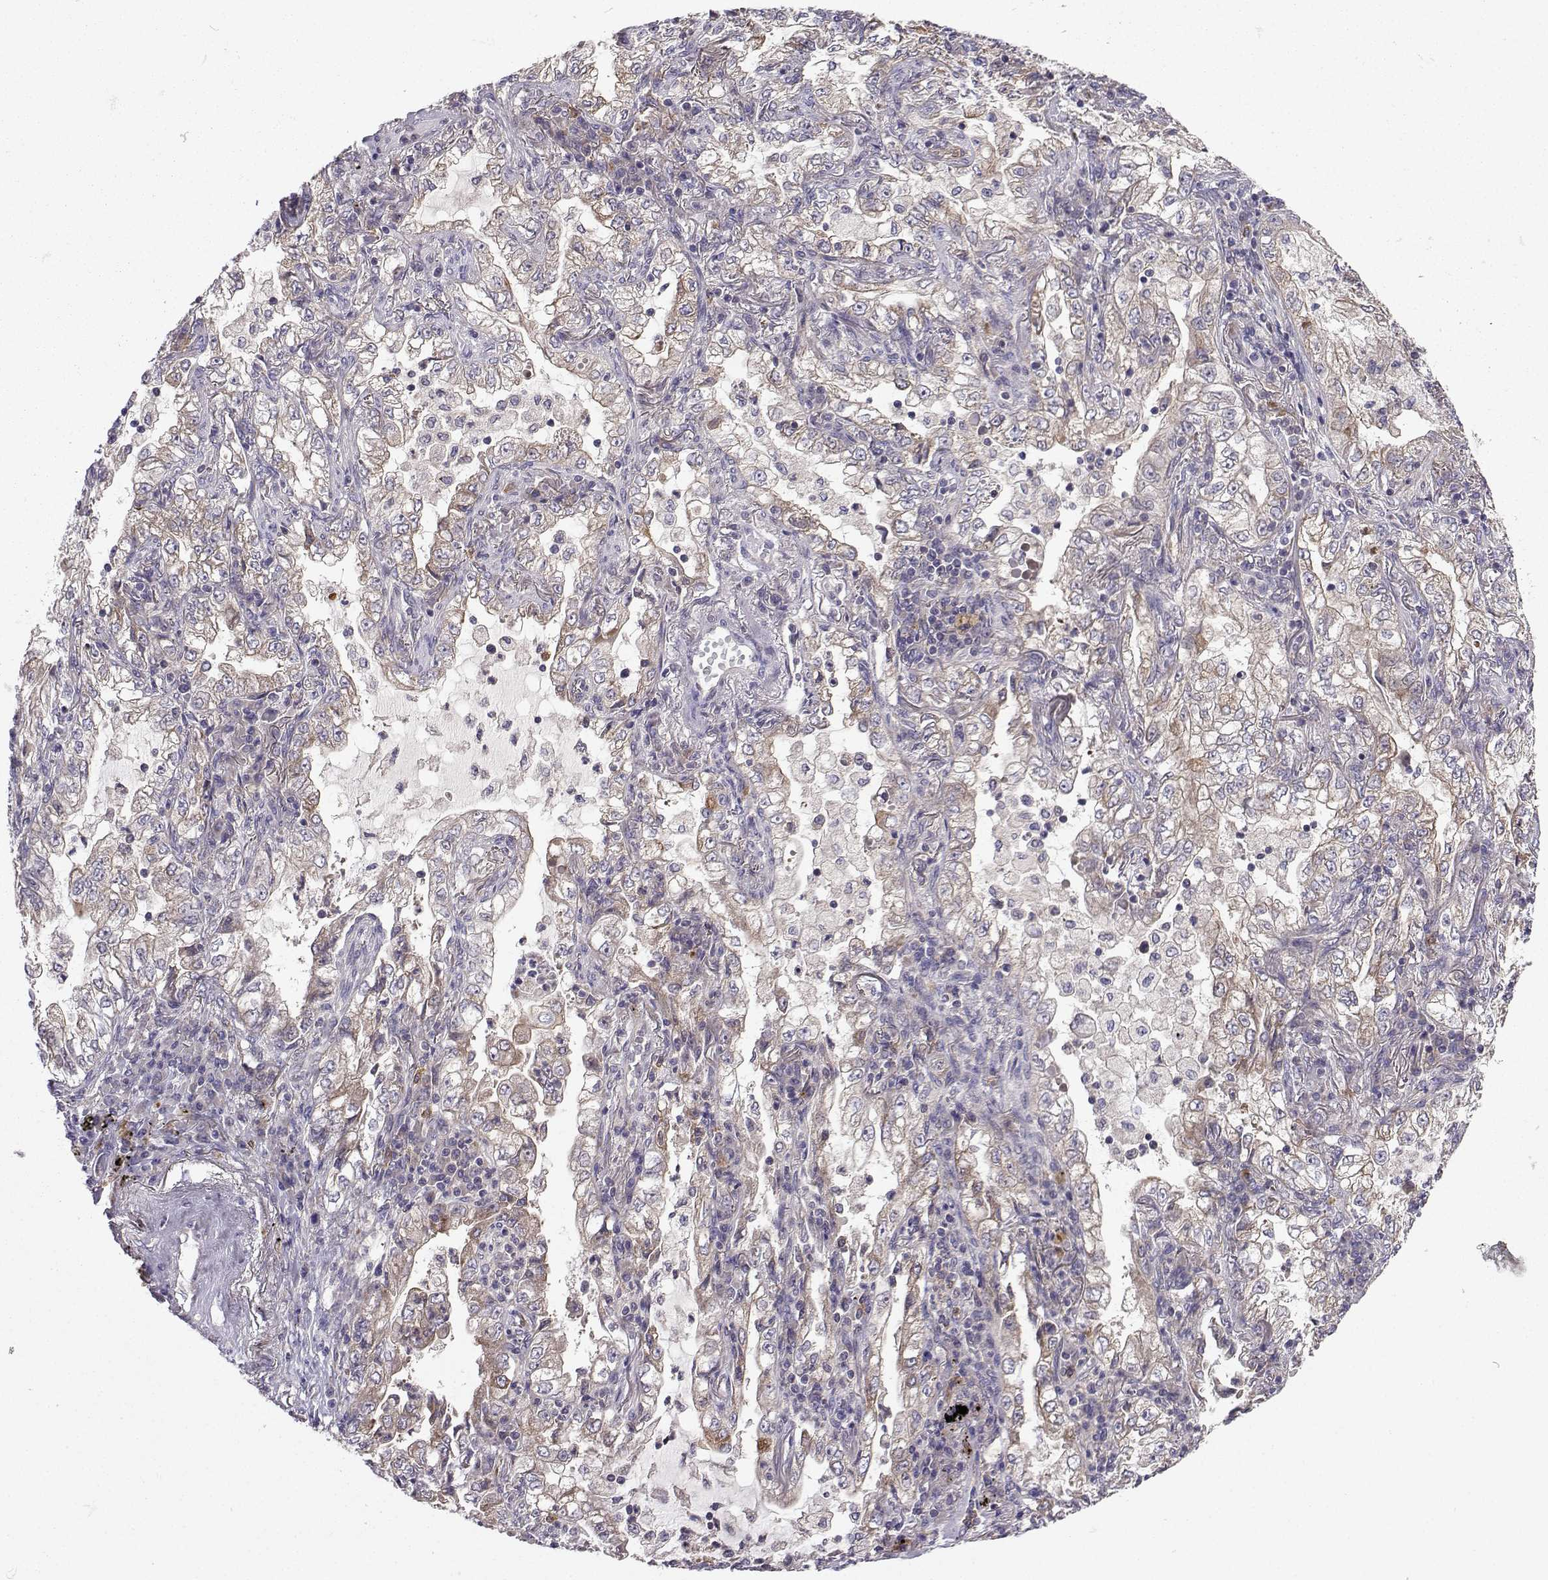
{"staining": {"intensity": "weak", "quantity": "25%-75%", "location": "cytoplasmic/membranous"}, "tissue": "lung cancer", "cell_type": "Tumor cells", "image_type": "cancer", "snomed": [{"axis": "morphology", "description": "Adenocarcinoma, NOS"}, {"axis": "topography", "description": "Lung"}], "caption": "Adenocarcinoma (lung) stained with a protein marker reveals weak staining in tumor cells.", "gene": "STXBP5", "patient": {"sex": "female", "age": 73}}